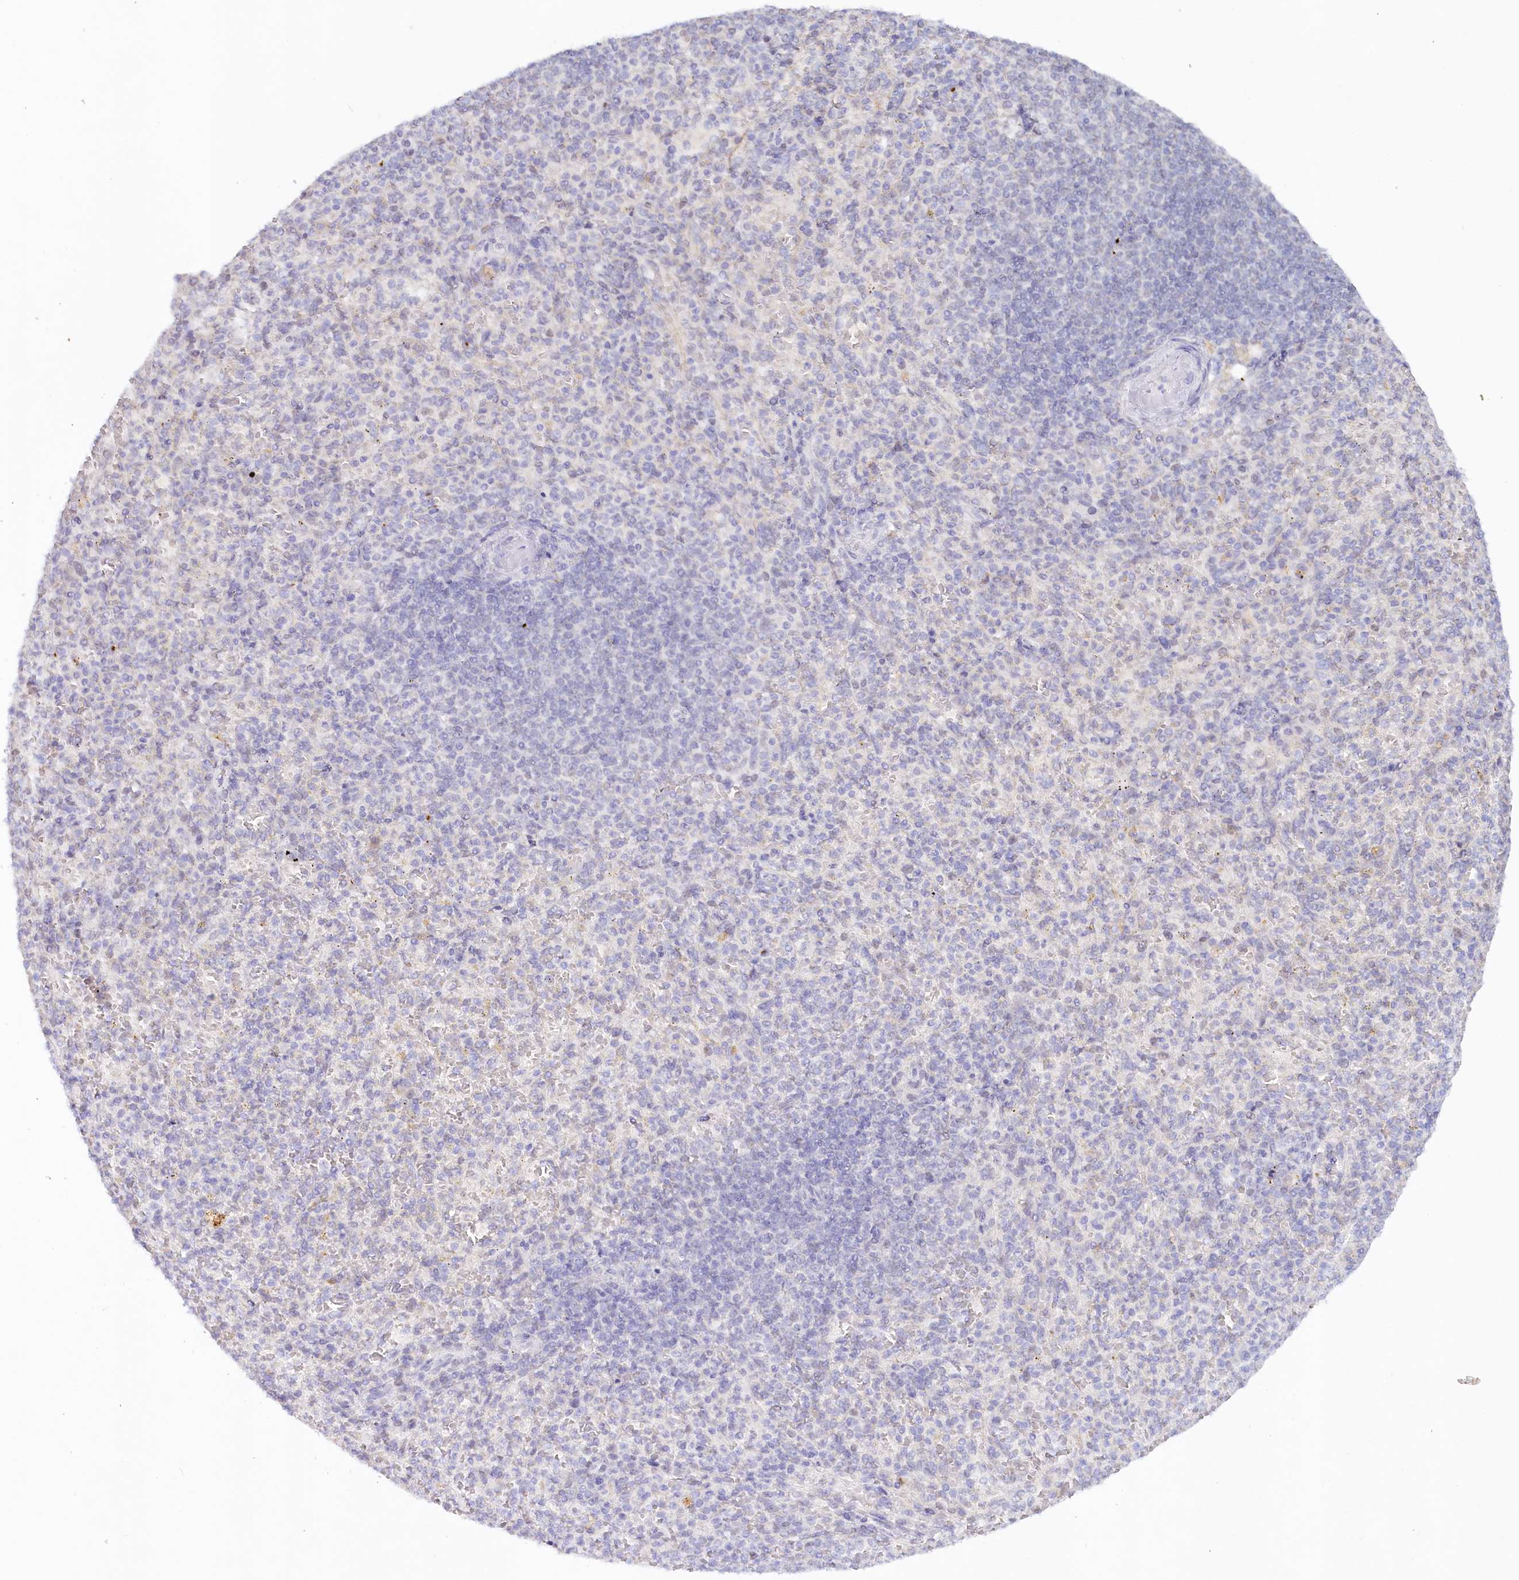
{"staining": {"intensity": "negative", "quantity": "none", "location": "none"}, "tissue": "spleen", "cell_type": "Cells in red pulp", "image_type": "normal", "snomed": [{"axis": "morphology", "description": "Normal tissue, NOS"}, {"axis": "topography", "description": "Spleen"}], "caption": "This micrograph is of benign spleen stained with immunohistochemistry (IHC) to label a protein in brown with the nuclei are counter-stained blue. There is no staining in cells in red pulp.", "gene": "PSAPL1", "patient": {"sex": "female", "age": 74}}